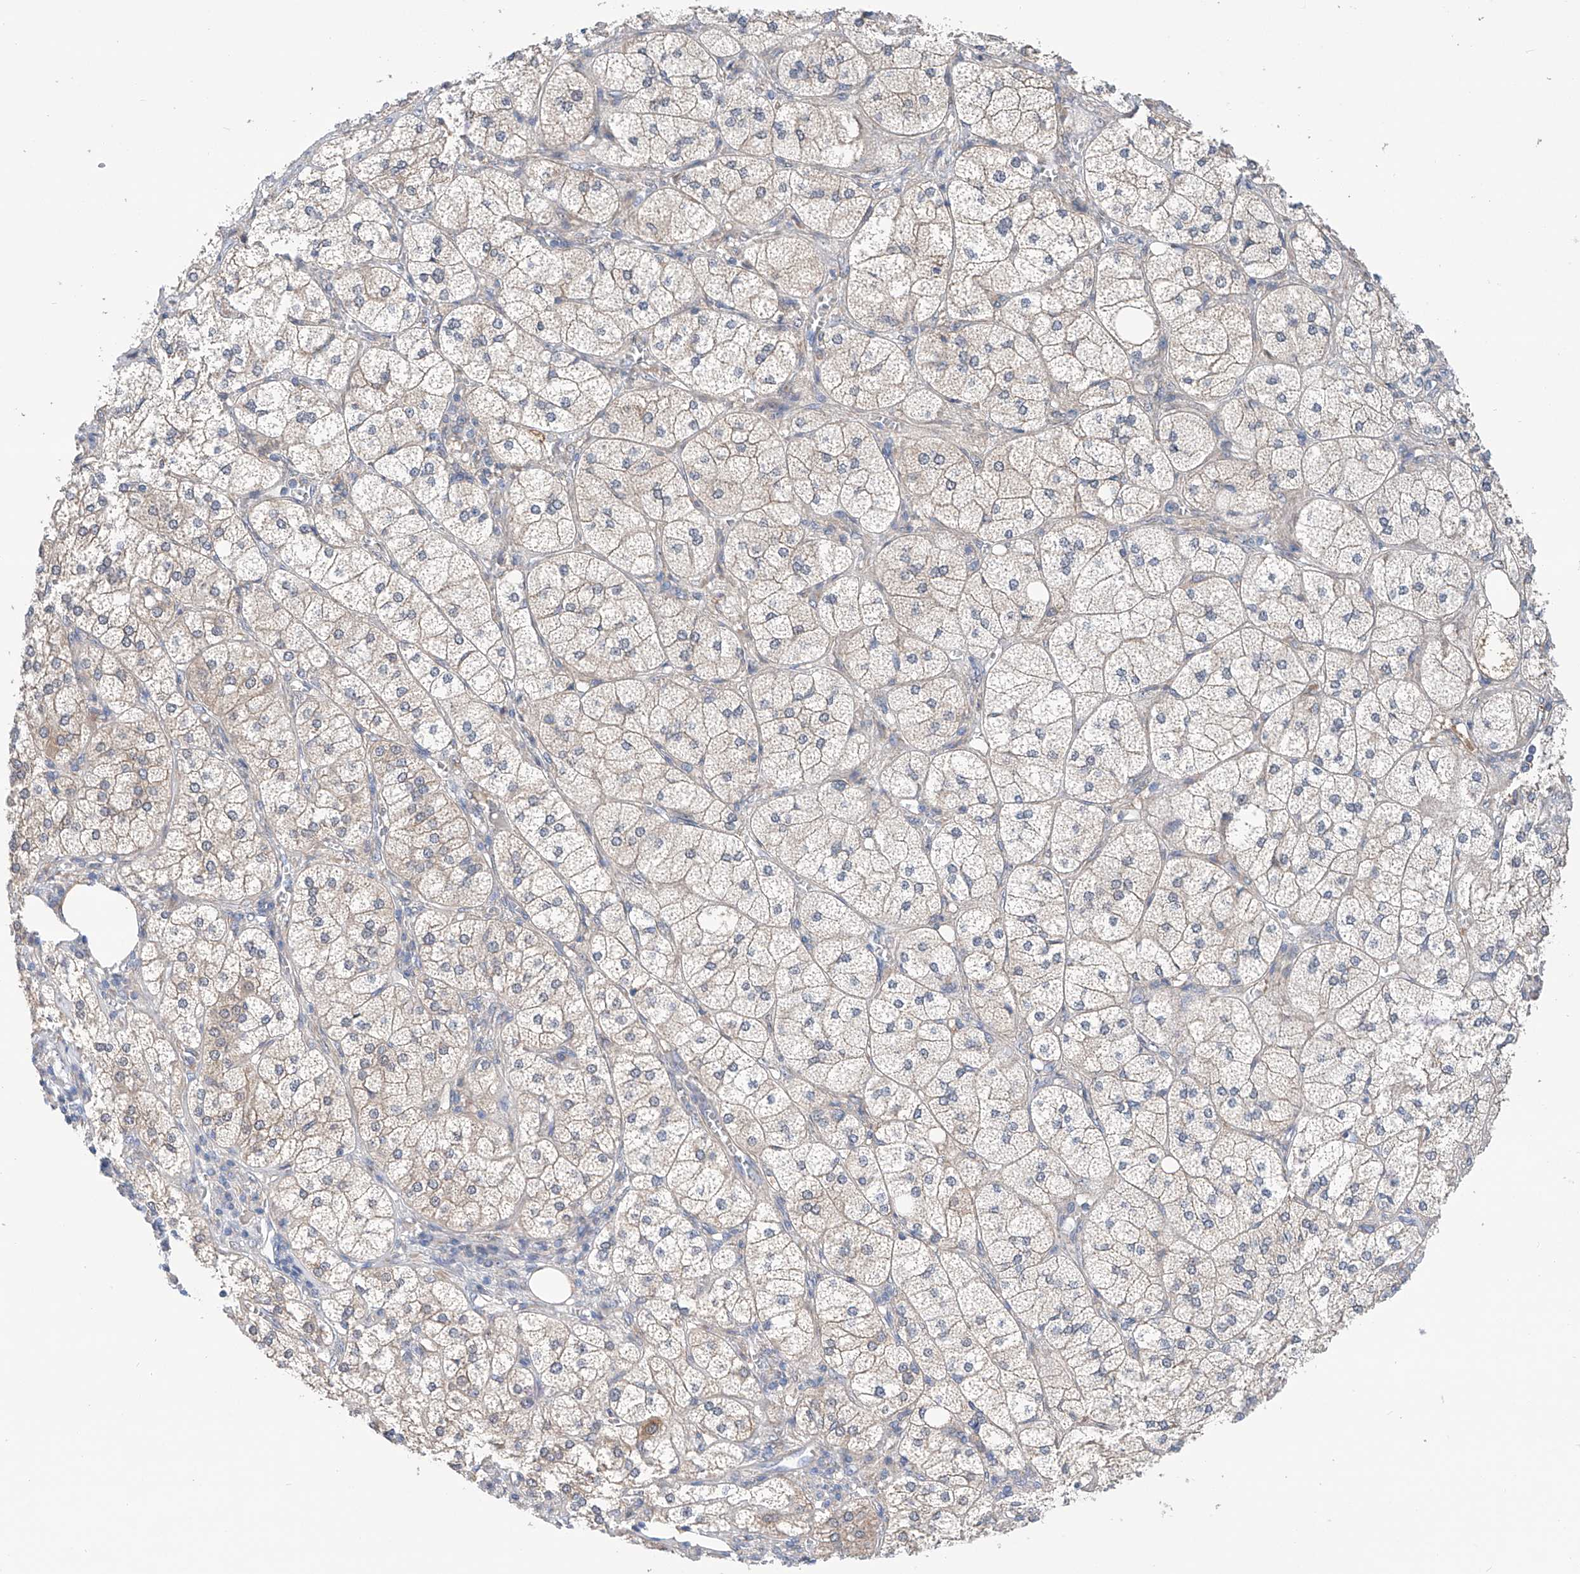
{"staining": {"intensity": "weak", "quantity": "25%-75%", "location": "cytoplasmic/membranous"}, "tissue": "adrenal gland", "cell_type": "Glandular cells", "image_type": "normal", "snomed": [{"axis": "morphology", "description": "Normal tissue, NOS"}, {"axis": "topography", "description": "Adrenal gland"}], "caption": "DAB (3,3'-diaminobenzidine) immunohistochemical staining of normal human adrenal gland demonstrates weak cytoplasmic/membranous protein staining in about 25%-75% of glandular cells. Nuclei are stained in blue.", "gene": "SLC22A7", "patient": {"sex": "female", "age": 61}}